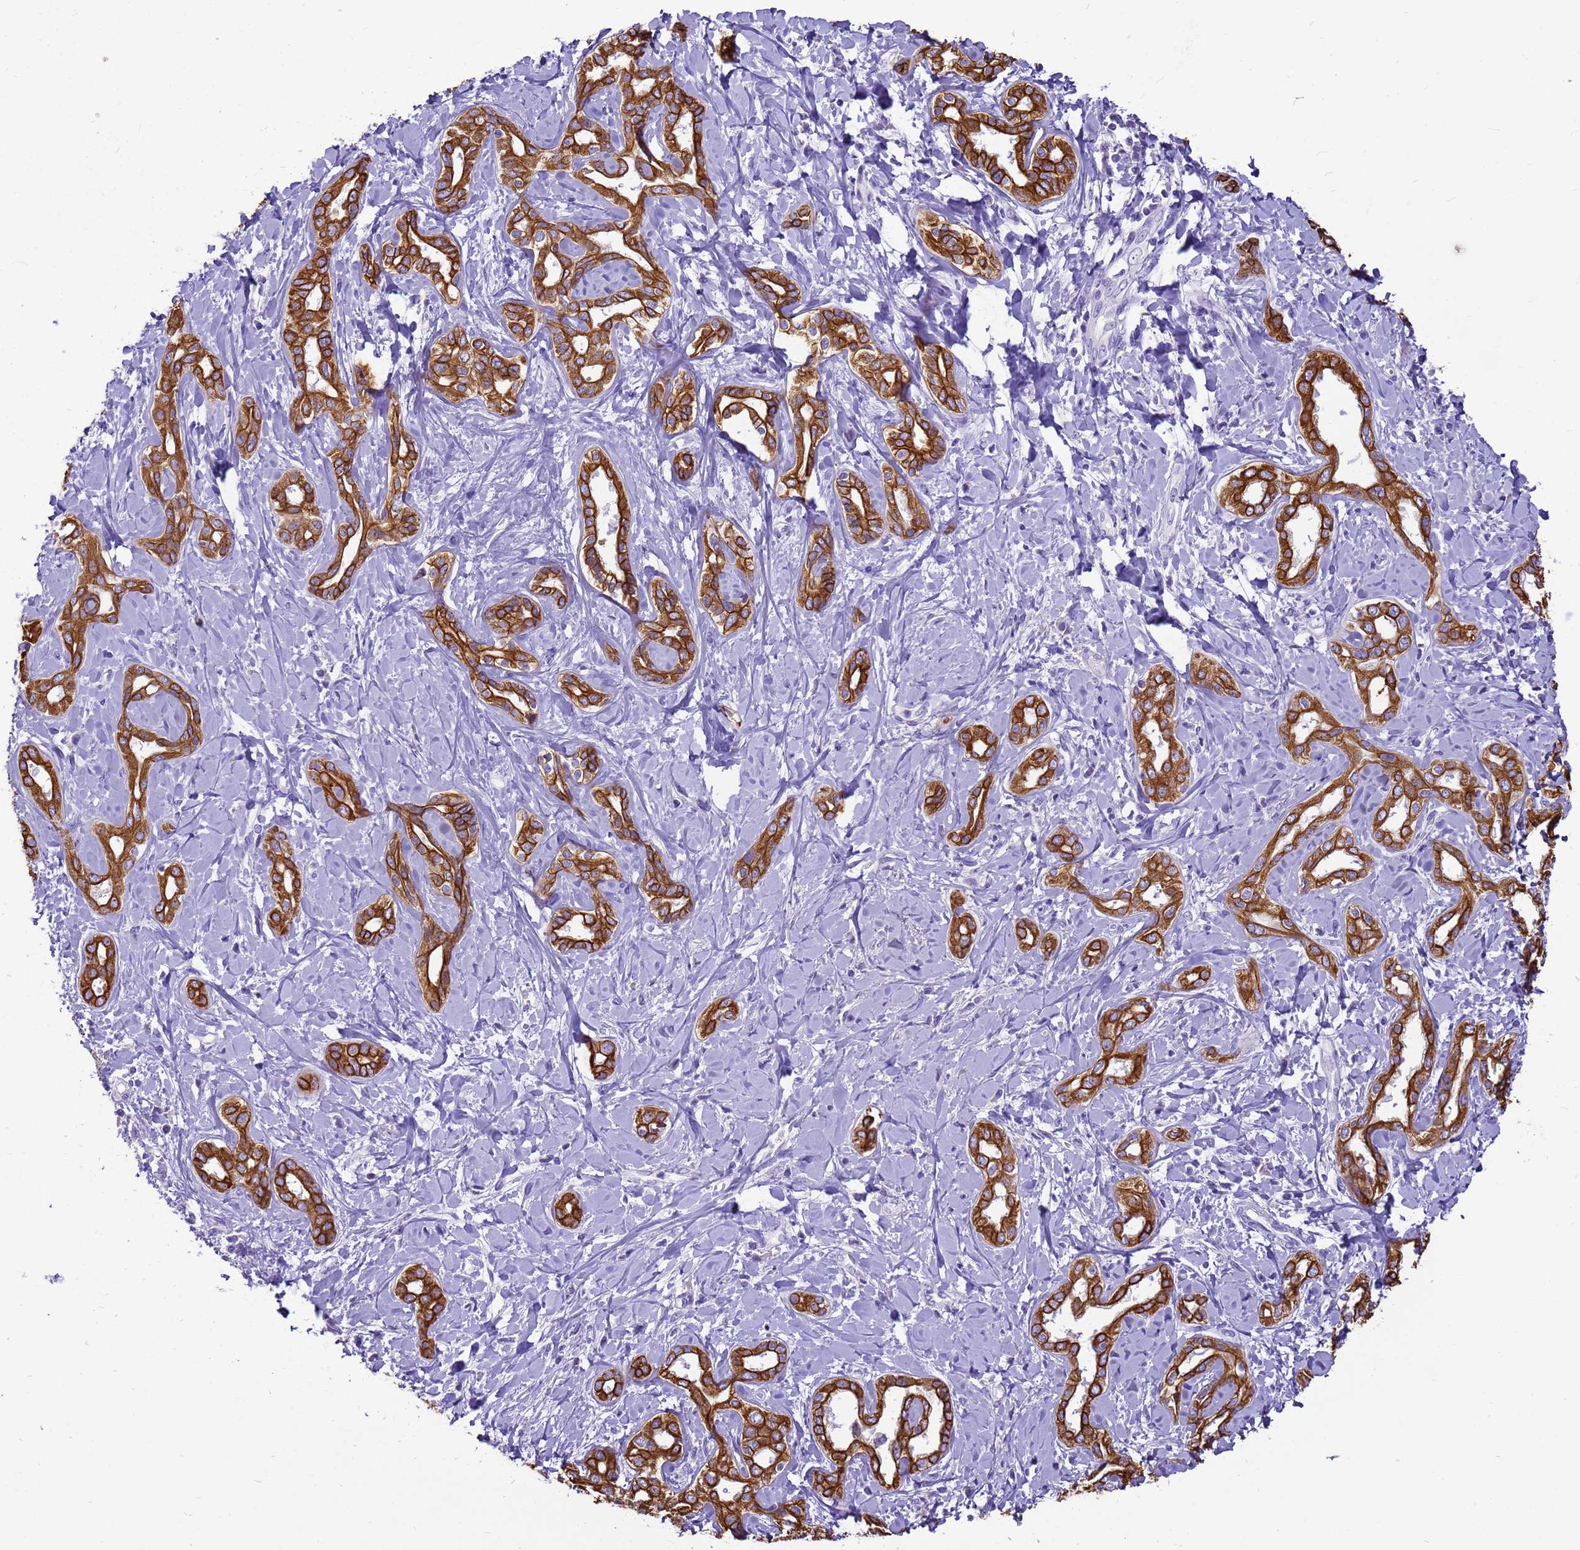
{"staining": {"intensity": "strong", "quantity": ">75%", "location": "cytoplasmic/membranous"}, "tissue": "liver cancer", "cell_type": "Tumor cells", "image_type": "cancer", "snomed": [{"axis": "morphology", "description": "Cholangiocarcinoma"}, {"axis": "topography", "description": "Liver"}], "caption": "A high-resolution micrograph shows immunohistochemistry (IHC) staining of liver cholangiocarcinoma, which demonstrates strong cytoplasmic/membranous expression in approximately >75% of tumor cells.", "gene": "PIEZO2", "patient": {"sex": "female", "age": 77}}